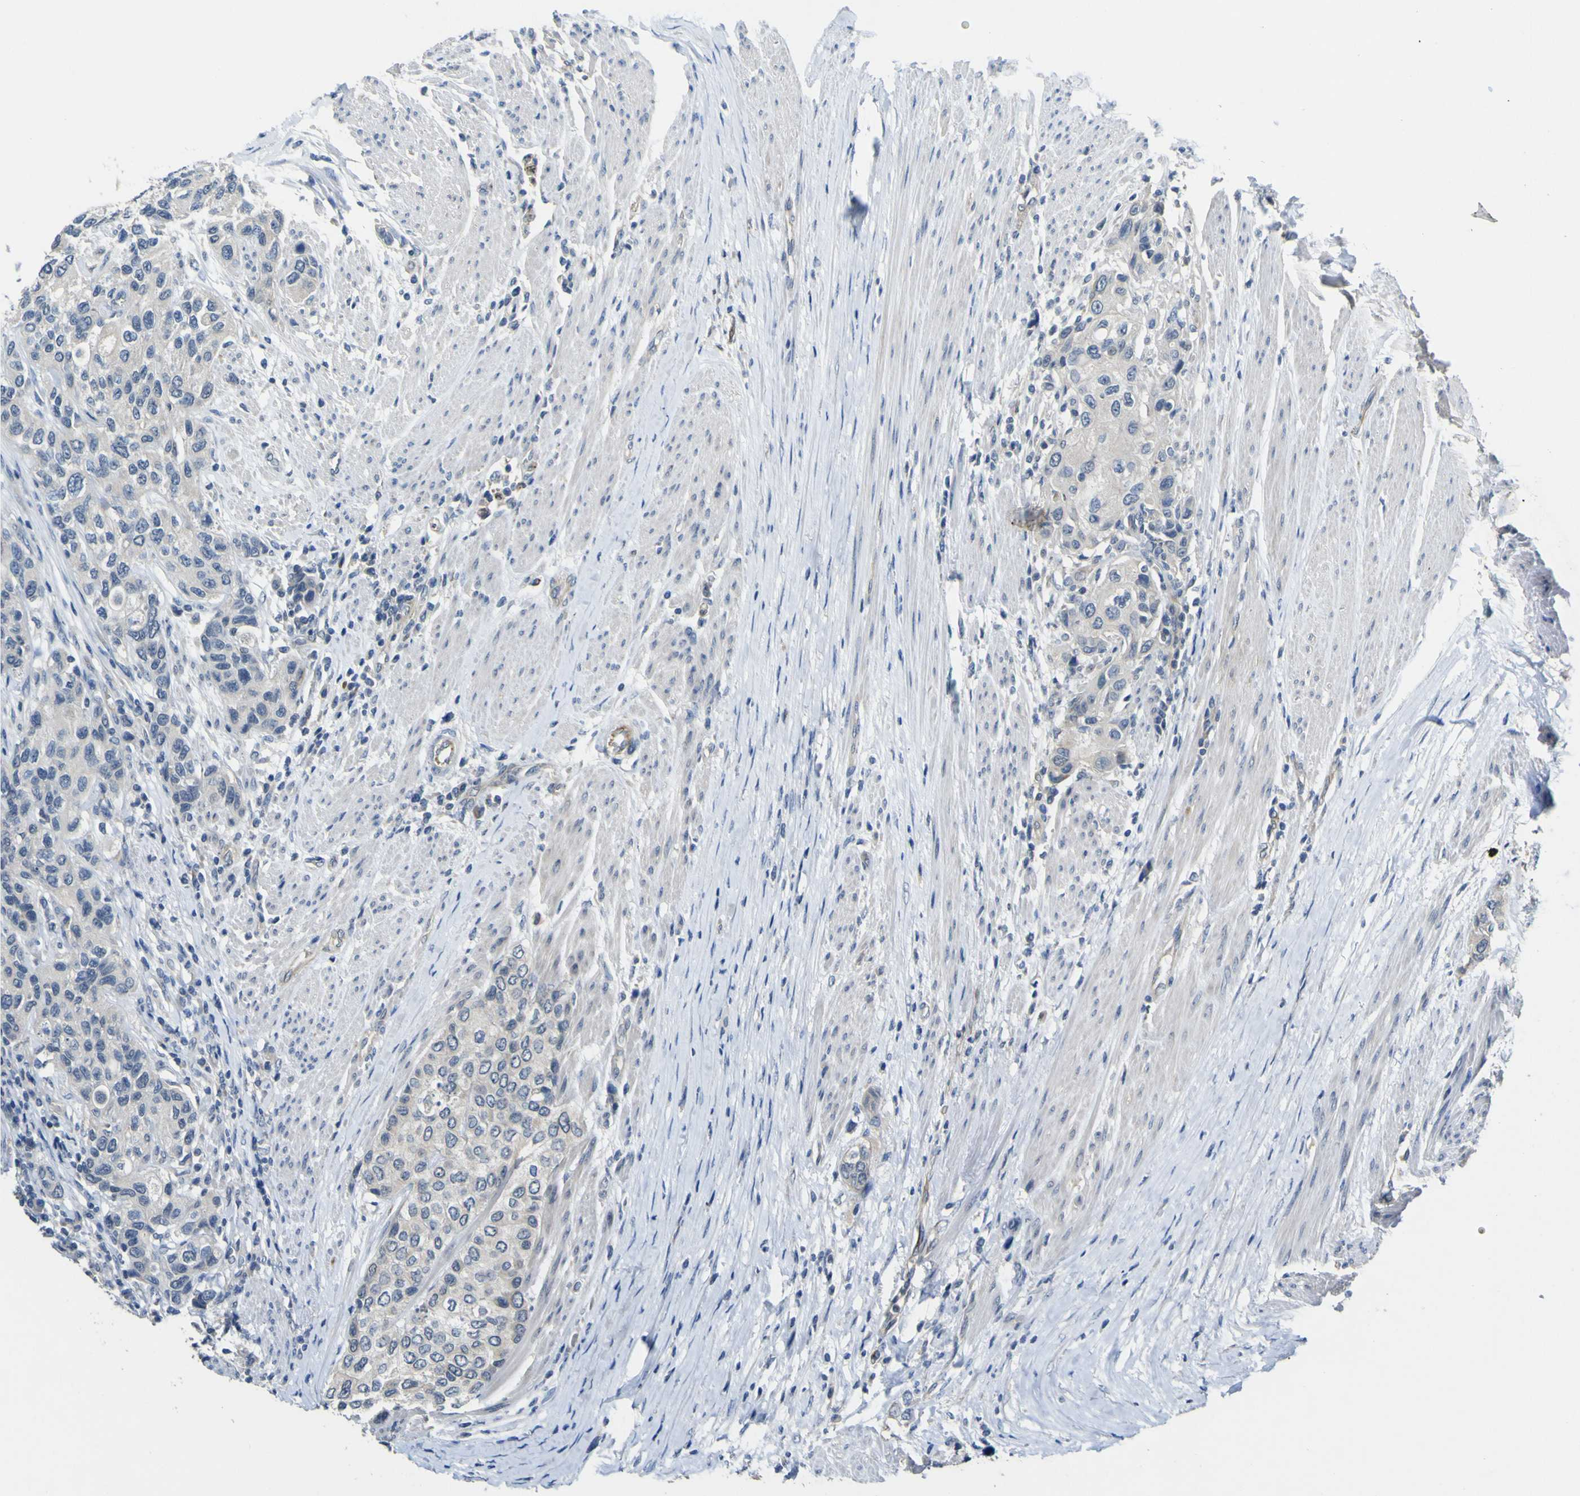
{"staining": {"intensity": "negative", "quantity": "none", "location": "none"}, "tissue": "urothelial cancer", "cell_type": "Tumor cells", "image_type": "cancer", "snomed": [{"axis": "morphology", "description": "Urothelial carcinoma, High grade"}, {"axis": "topography", "description": "Urinary bladder"}], "caption": "The immunohistochemistry (IHC) image has no significant expression in tumor cells of urothelial cancer tissue. (DAB IHC visualized using brightfield microscopy, high magnification).", "gene": "LDLR", "patient": {"sex": "female", "age": 56}}